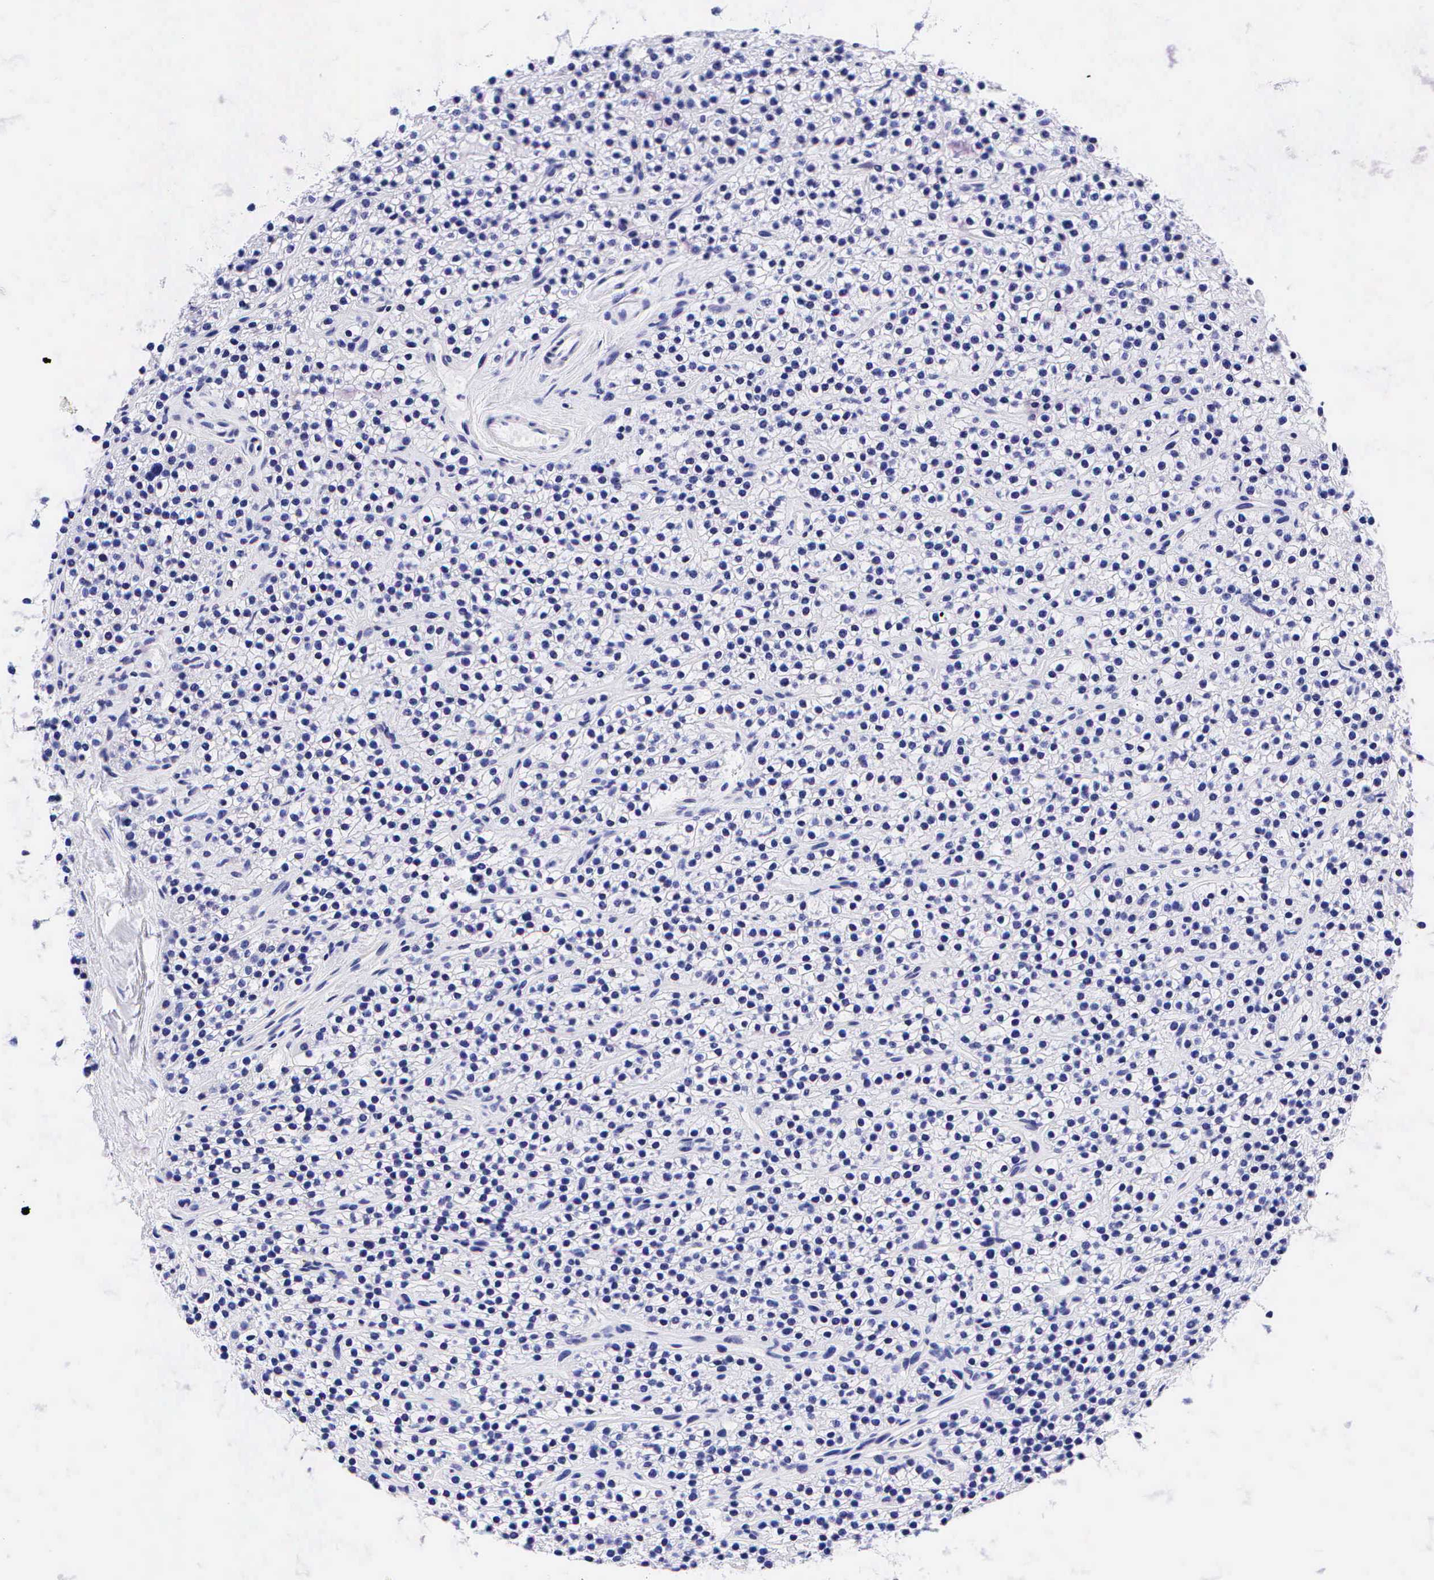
{"staining": {"intensity": "negative", "quantity": "none", "location": "none"}, "tissue": "parathyroid gland", "cell_type": "Glandular cells", "image_type": "normal", "snomed": [{"axis": "morphology", "description": "Normal tissue, NOS"}, {"axis": "topography", "description": "Parathyroid gland"}], "caption": "The micrograph reveals no significant expression in glandular cells of parathyroid gland. Nuclei are stained in blue.", "gene": "KRT20", "patient": {"sex": "female", "age": 54}}